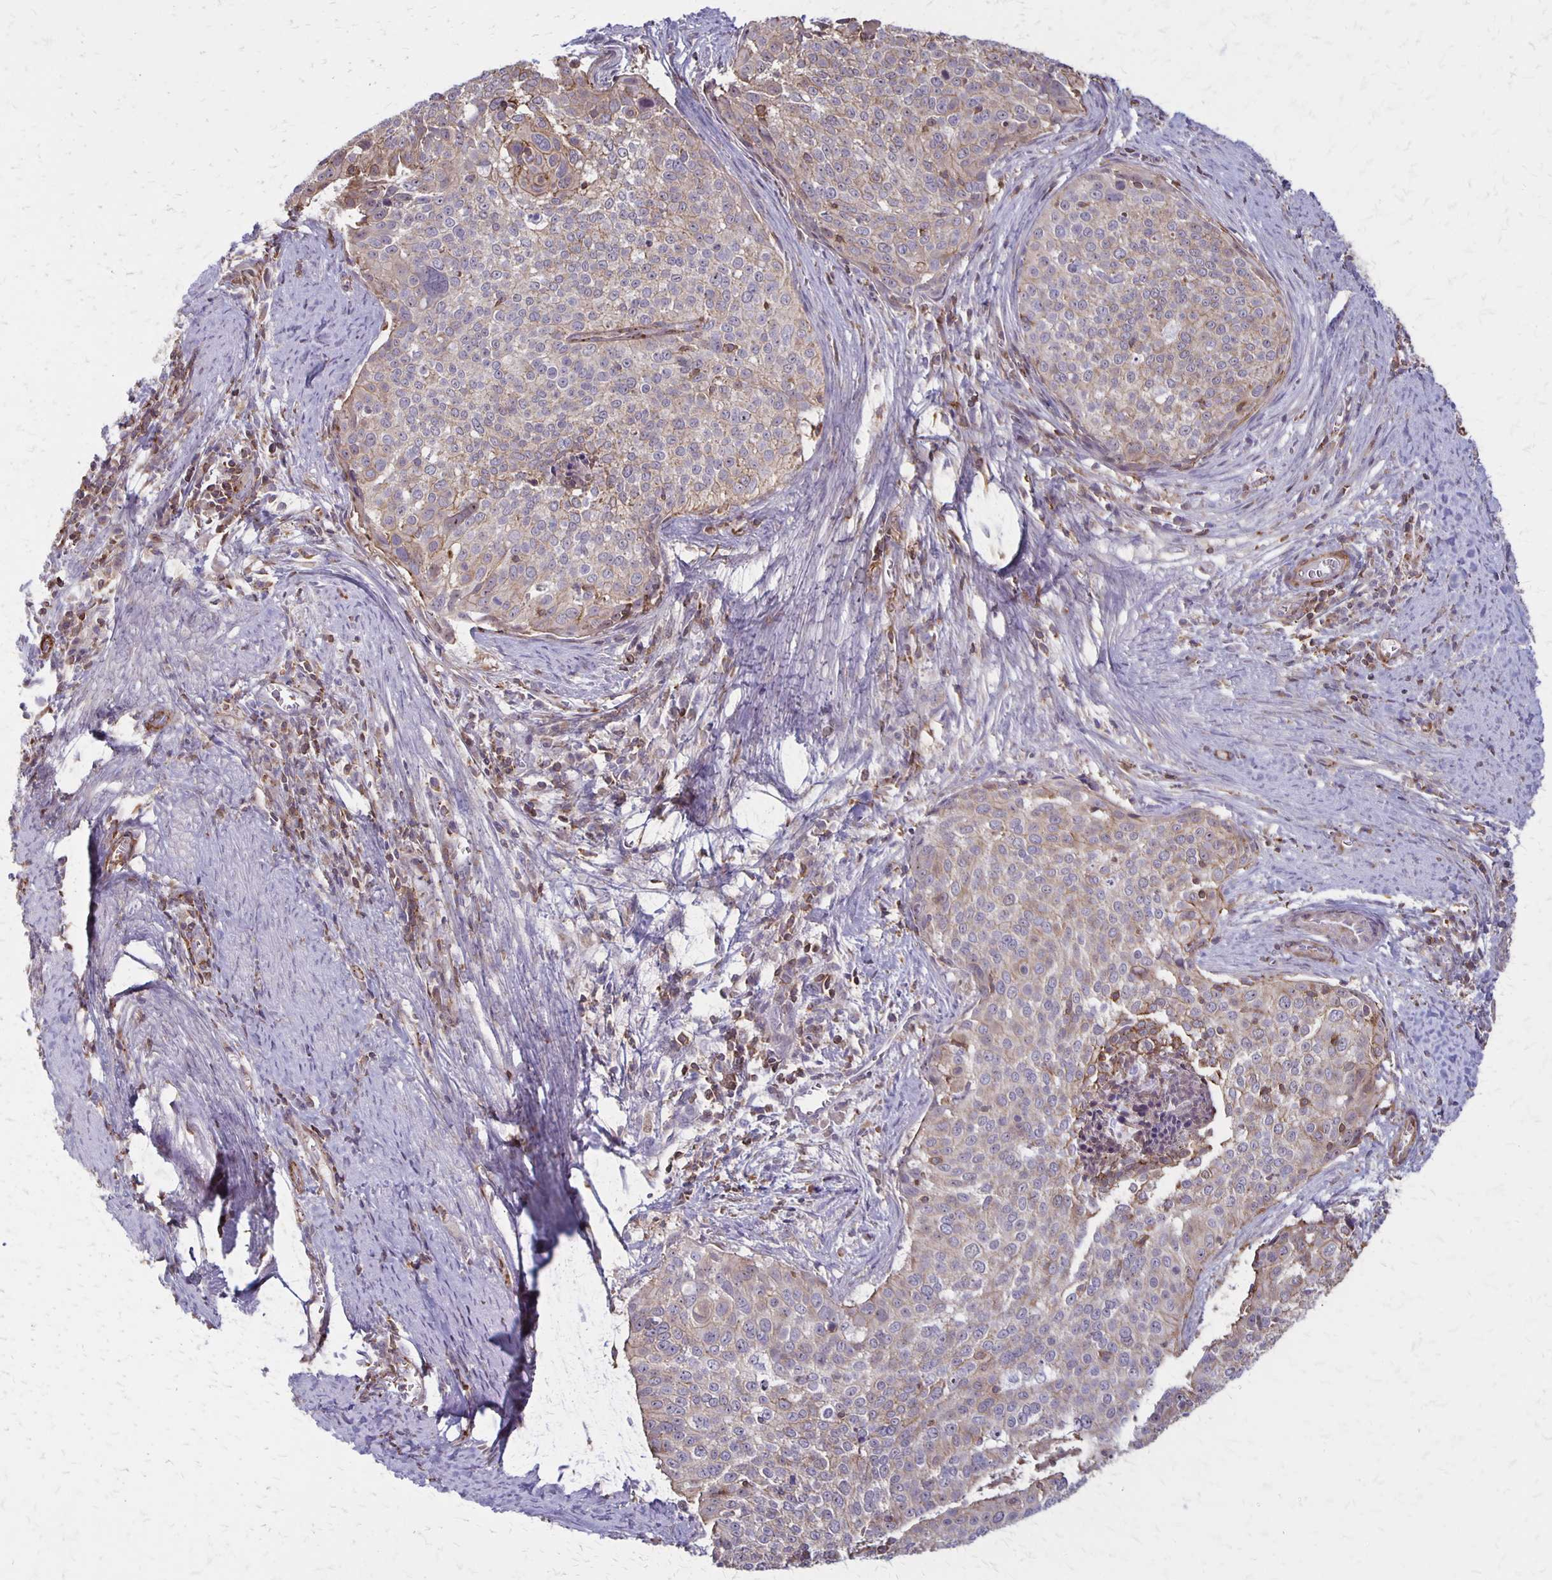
{"staining": {"intensity": "negative", "quantity": "none", "location": "none"}, "tissue": "cervical cancer", "cell_type": "Tumor cells", "image_type": "cancer", "snomed": [{"axis": "morphology", "description": "Squamous cell carcinoma, NOS"}, {"axis": "topography", "description": "Cervix"}], "caption": "Tumor cells show no significant protein staining in cervical cancer (squamous cell carcinoma).", "gene": "SEPTIN5", "patient": {"sex": "female", "age": 39}}